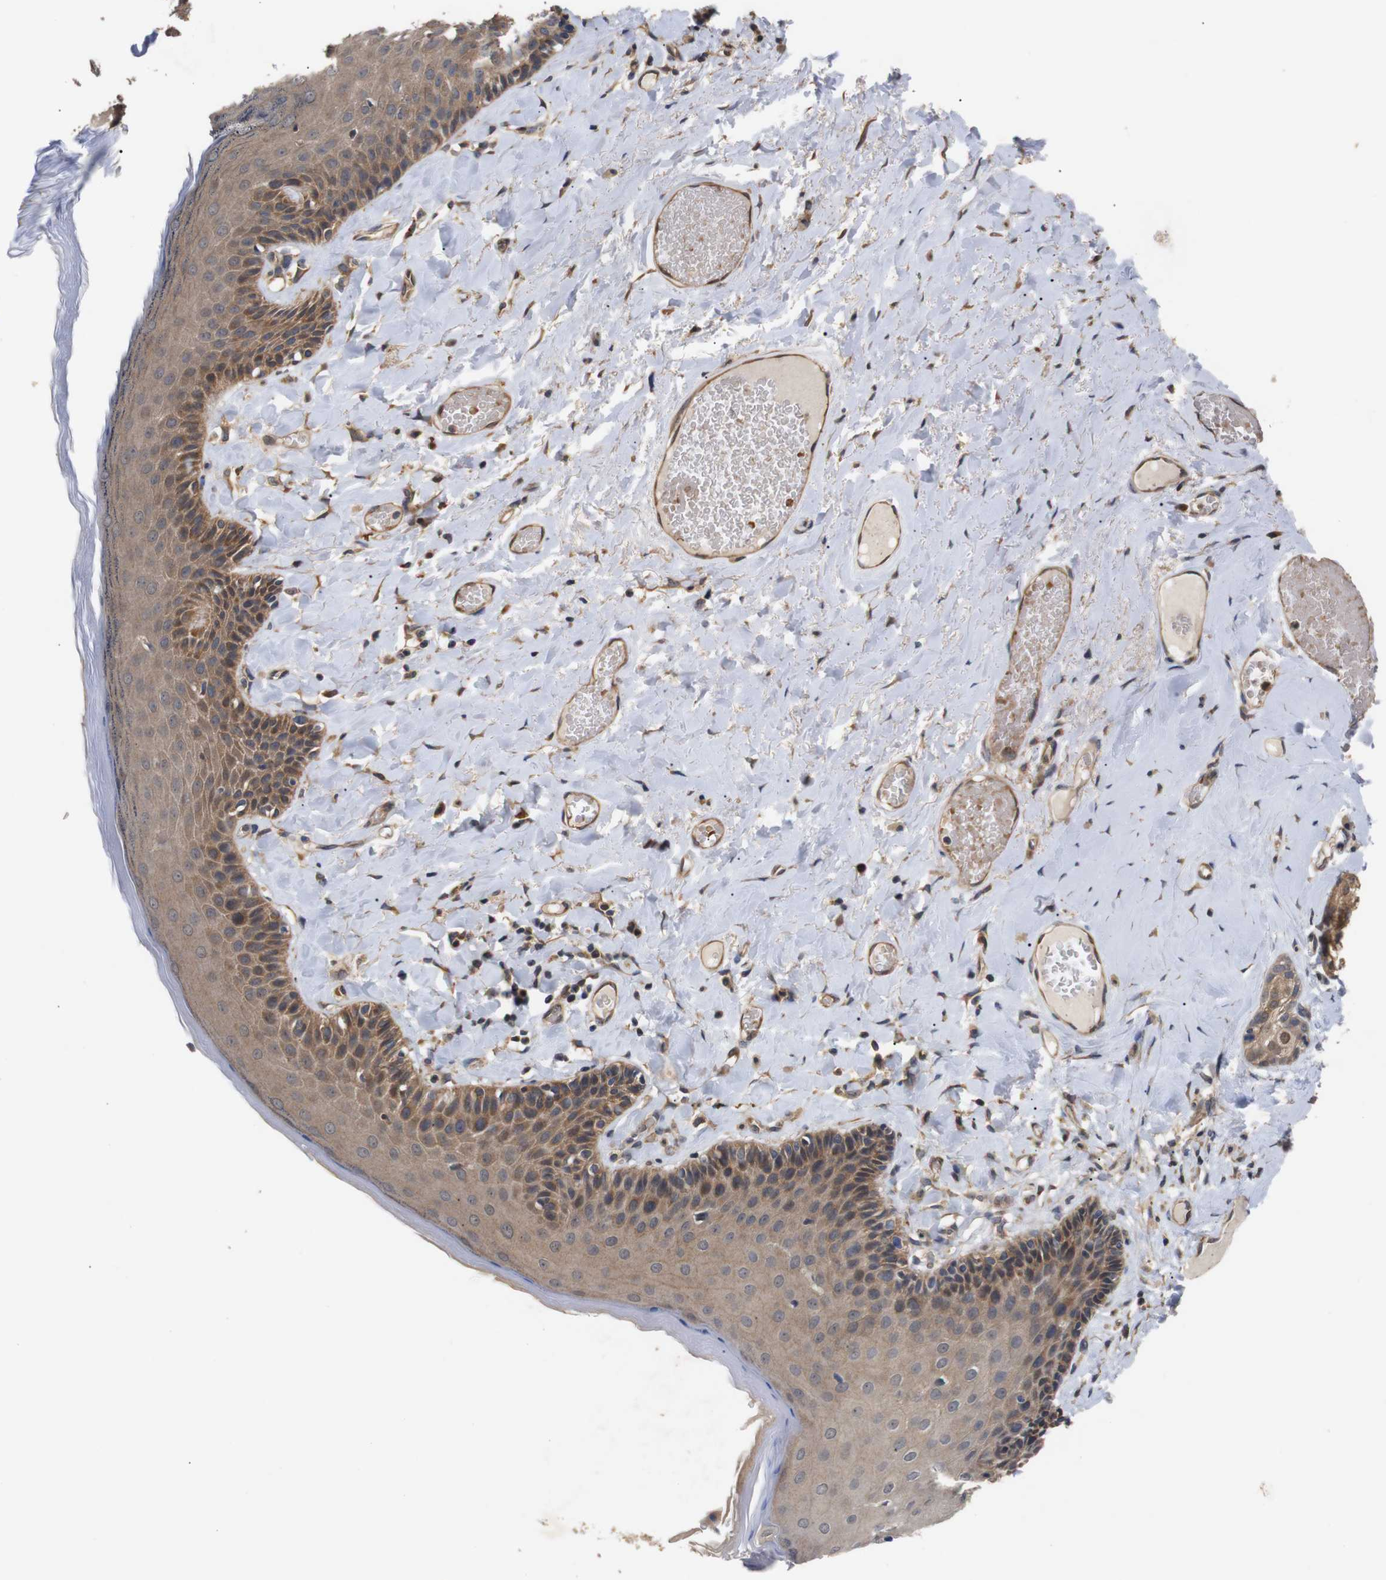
{"staining": {"intensity": "moderate", "quantity": ">75%", "location": "cytoplasmic/membranous"}, "tissue": "skin", "cell_type": "Epidermal cells", "image_type": "normal", "snomed": [{"axis": "morphology", "description": "Normal tissue, NOS"}, {"axis": "topography", "description": "Anal"}], "caption": "Skin was stained to show a protein in brown. There is medium levels of moderate cytoplasmic/membranous positivity in approximately >75% of epidermal cells. The staining was performed using DAB (3,3'-diaminobenzidine), with brown indicating positive protein expression. Nuclei are stained blue with hematoxylin.", "gene": "DDR1", "patient": {"sex": "male", "age": 69}}